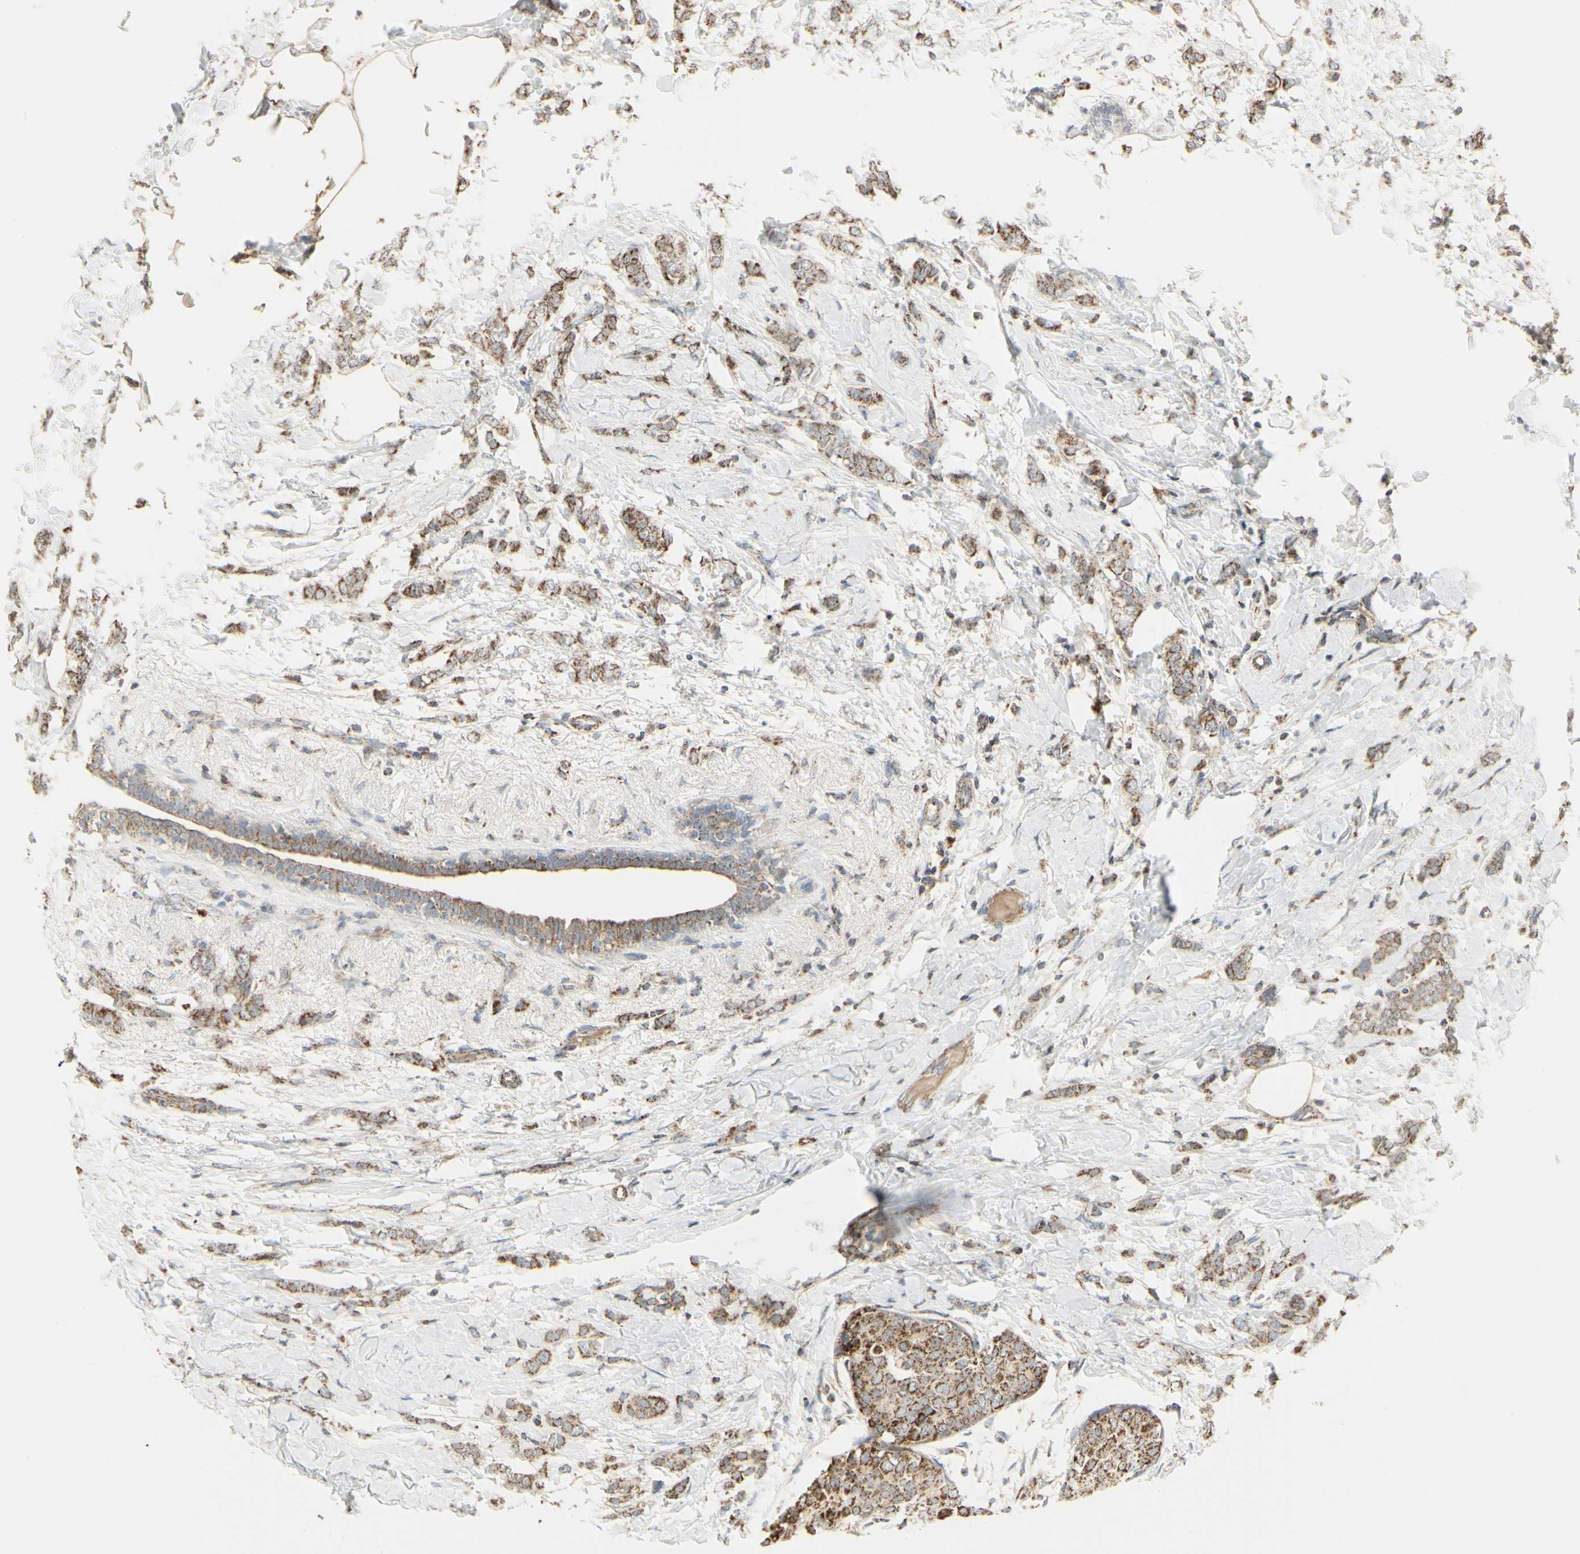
{"staining": {"intensity": "moderate", "quantity": ">75%", "location": "cytoplasmic/membranous"}, "tissue": "breast cancer", "cell_type": "Tumor cells", "image_type": "cancer", "snomed": [{"axis": "morphology", "description": "Lobular carcinoma, in situ"}, {"axis": "morphology", "description": "Lobular carcinoma"}, {"axis": "topography", "description": "Breast"}], "caption": "Protein staining of lobular carcinoma (breast) tissue exhibits moderate cytoplasmic/membranous positivity in approximately >75% of tumor cells.", "gene": "ANKS6", "patient": {"sex": "female", "age": 41}}